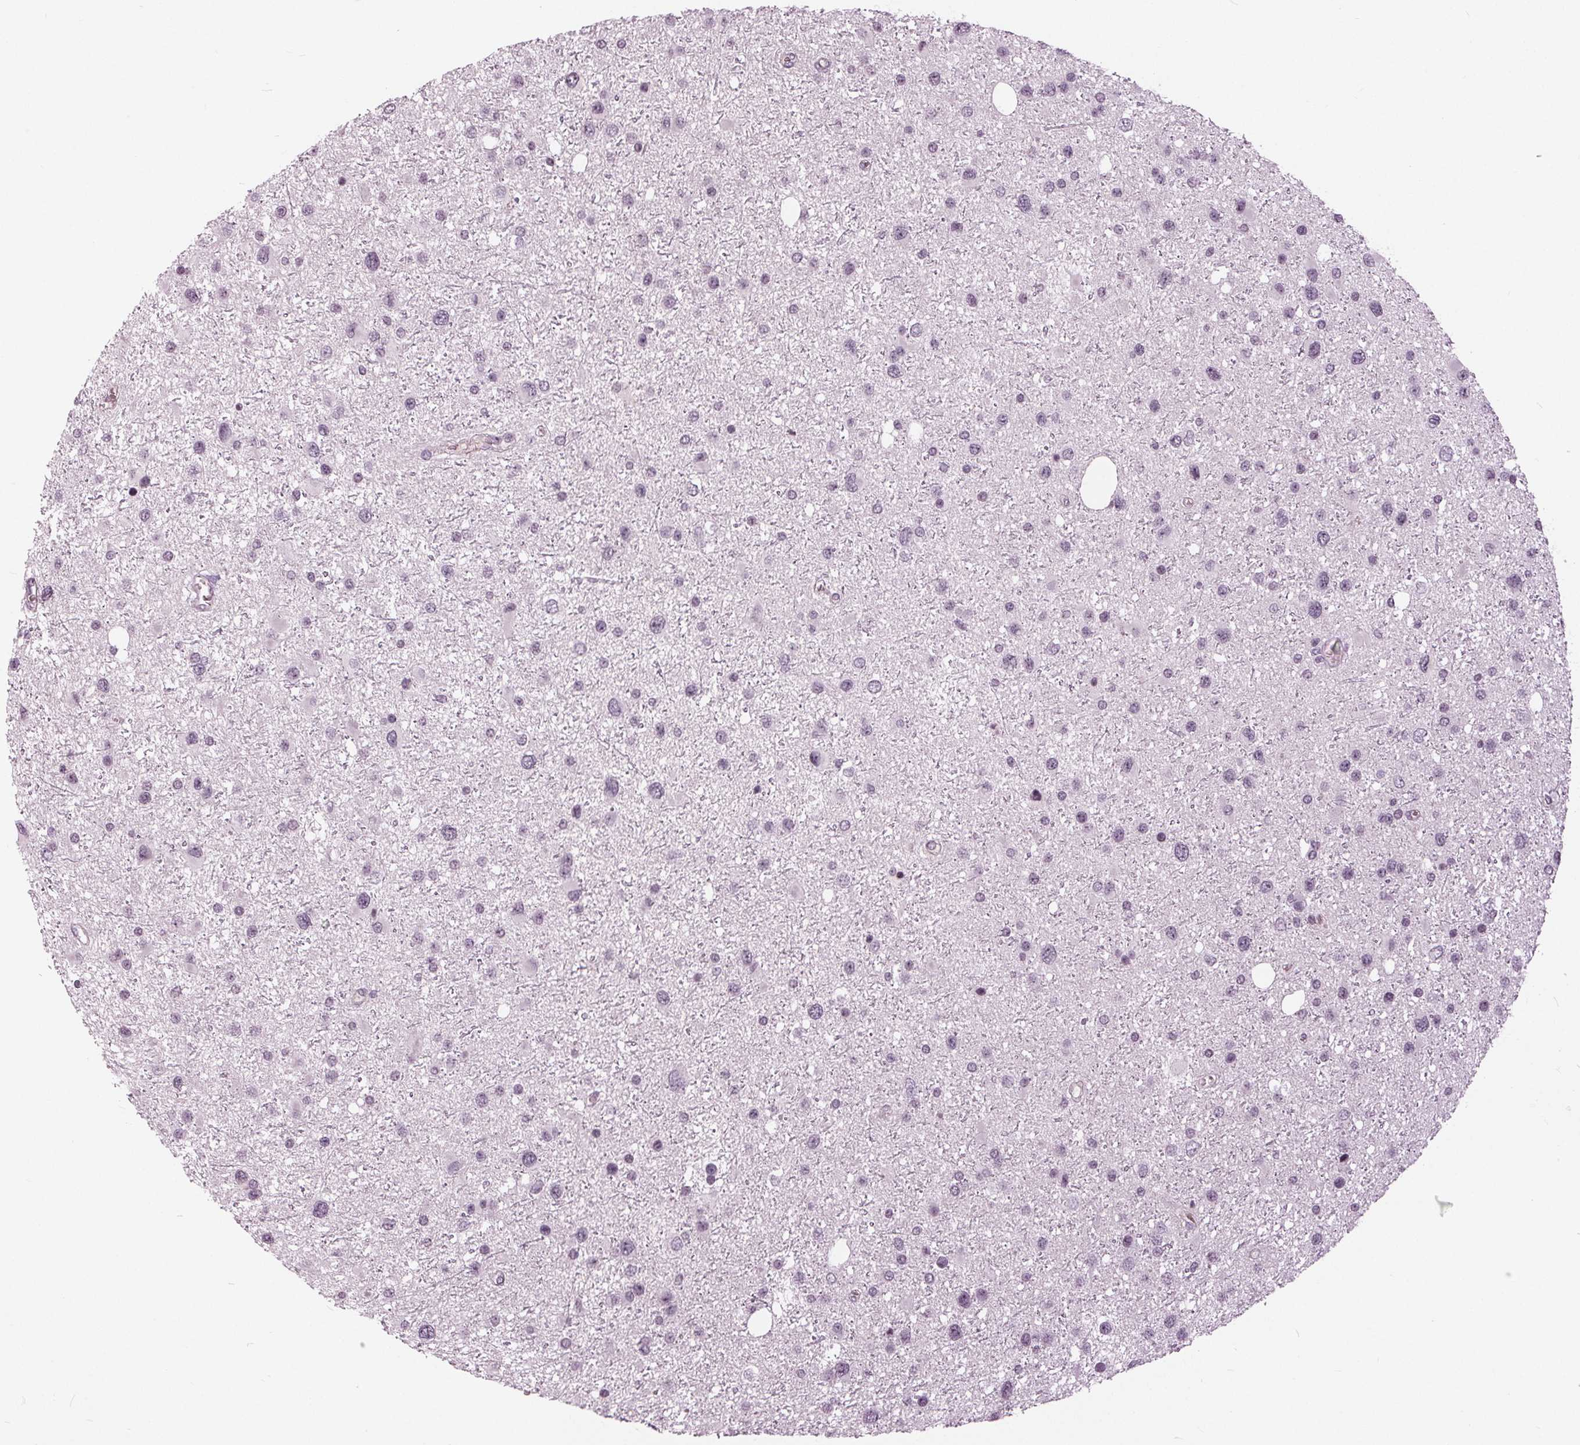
{"staining": {"intensity": "negative", "quantity": "none", "location": "none"}, "tissue": "glioma", "cell_type": "Tumor cells", "image_type": "cancer", "snomed": [{"axis": "morphology", "description": "Glioma, malignant, Low grade"}, {"axis": "topography", "description": "Brain"}], "caption": "High magnification brightfield microscopy of glioma stained with DAB (brown) and counterstained with hematoxylin (blue): tumor cells show no significant staining.", "gene": "SLC9A4", "patient": {"sex": "female", "age": 32}}